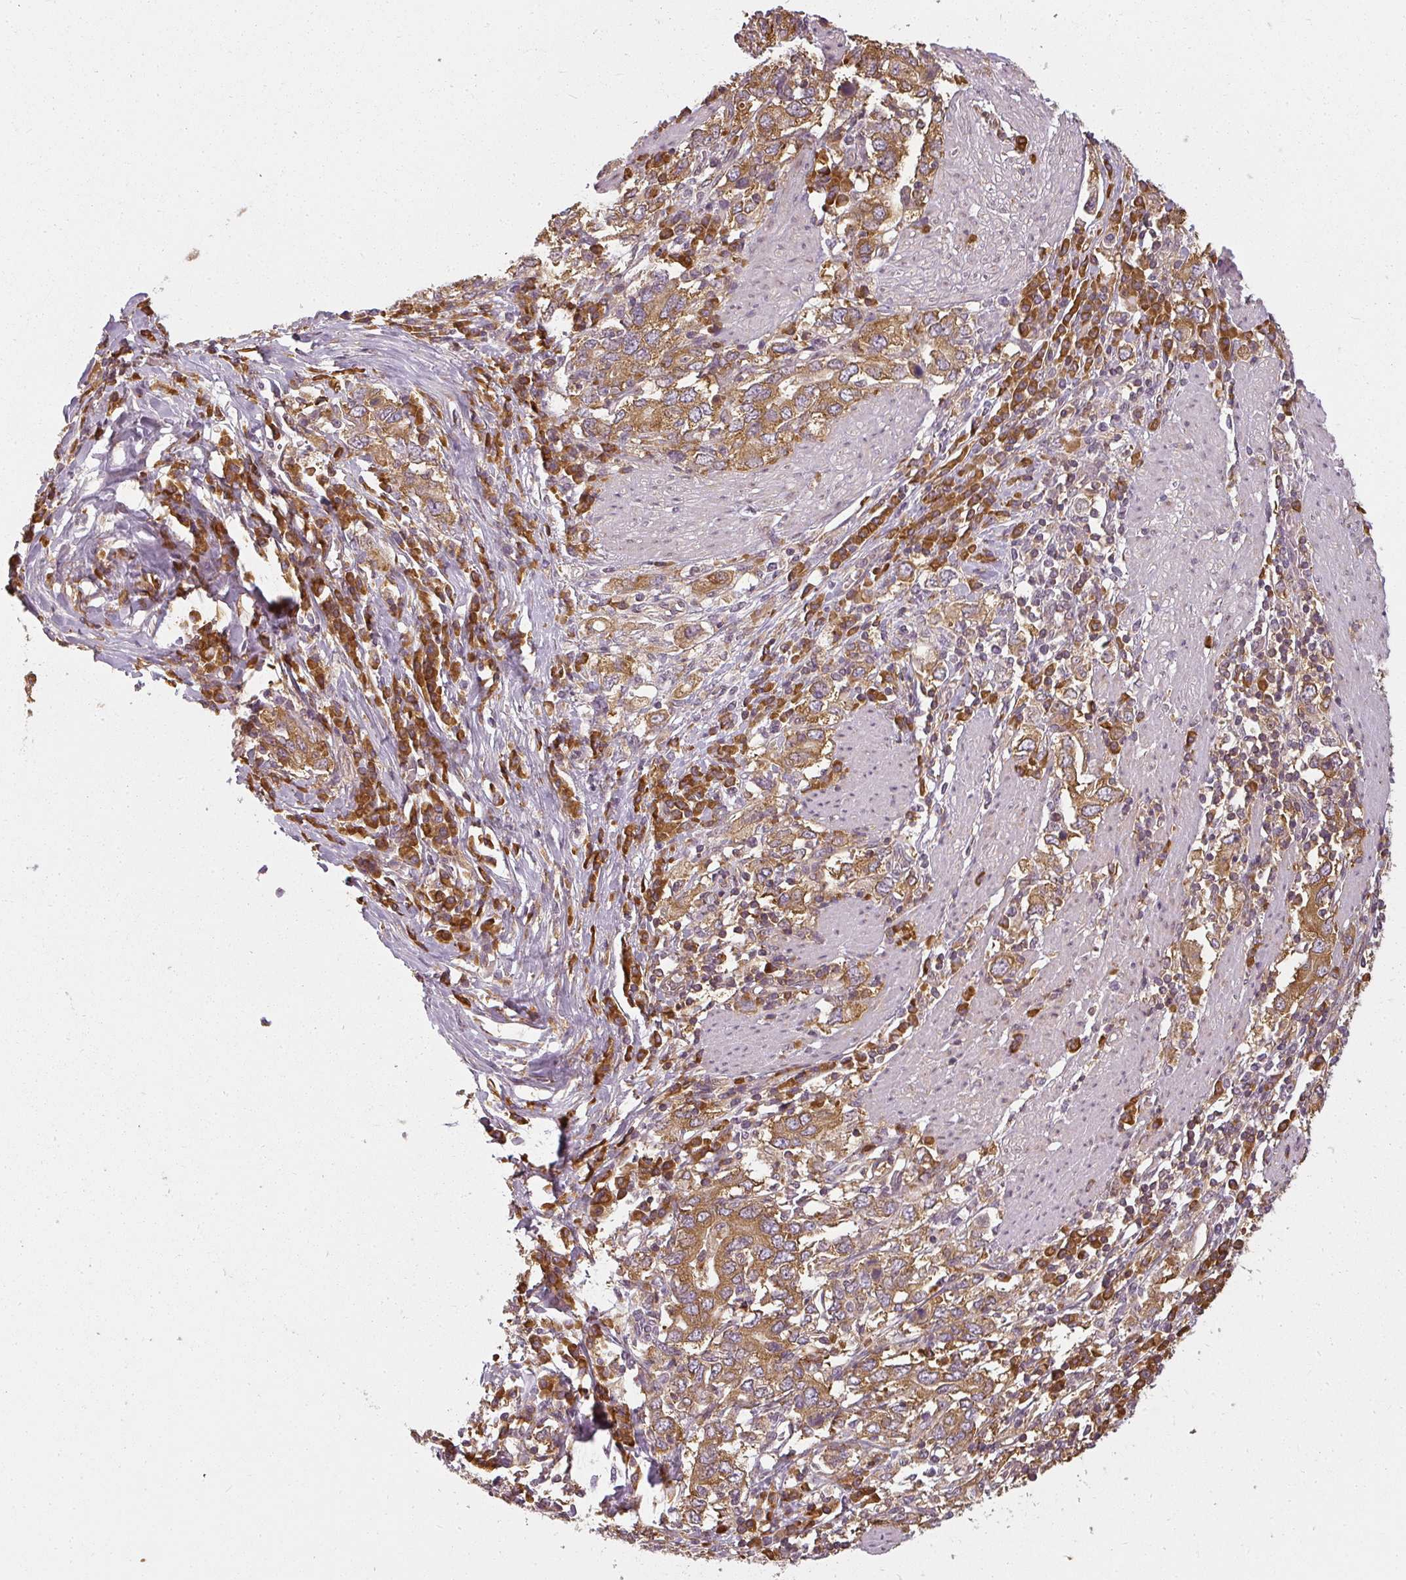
{"staining": {"intensity": "strong", "quantity": ">75%", "location": "cytoplasmic/membranous"}, "tissue": "stomach cancer", "cell_type": "Tumor cells", "image_type": "cancer", "snomed": [{"axis": "morphology", "description": "Adenocarcinoma, NOS"}, {"axis": "topography", "description": "Stomach, upper"}, {"axis": "topography", "description": "Stomach"}], "caption": "The immunohistochemical stain shows strong cytoplasmic/membranous positivity in tumor cells of stomach adenocarcinoma tissue.", "gene": "RPL24", "patient": {"sex": "male", "age": 62}}